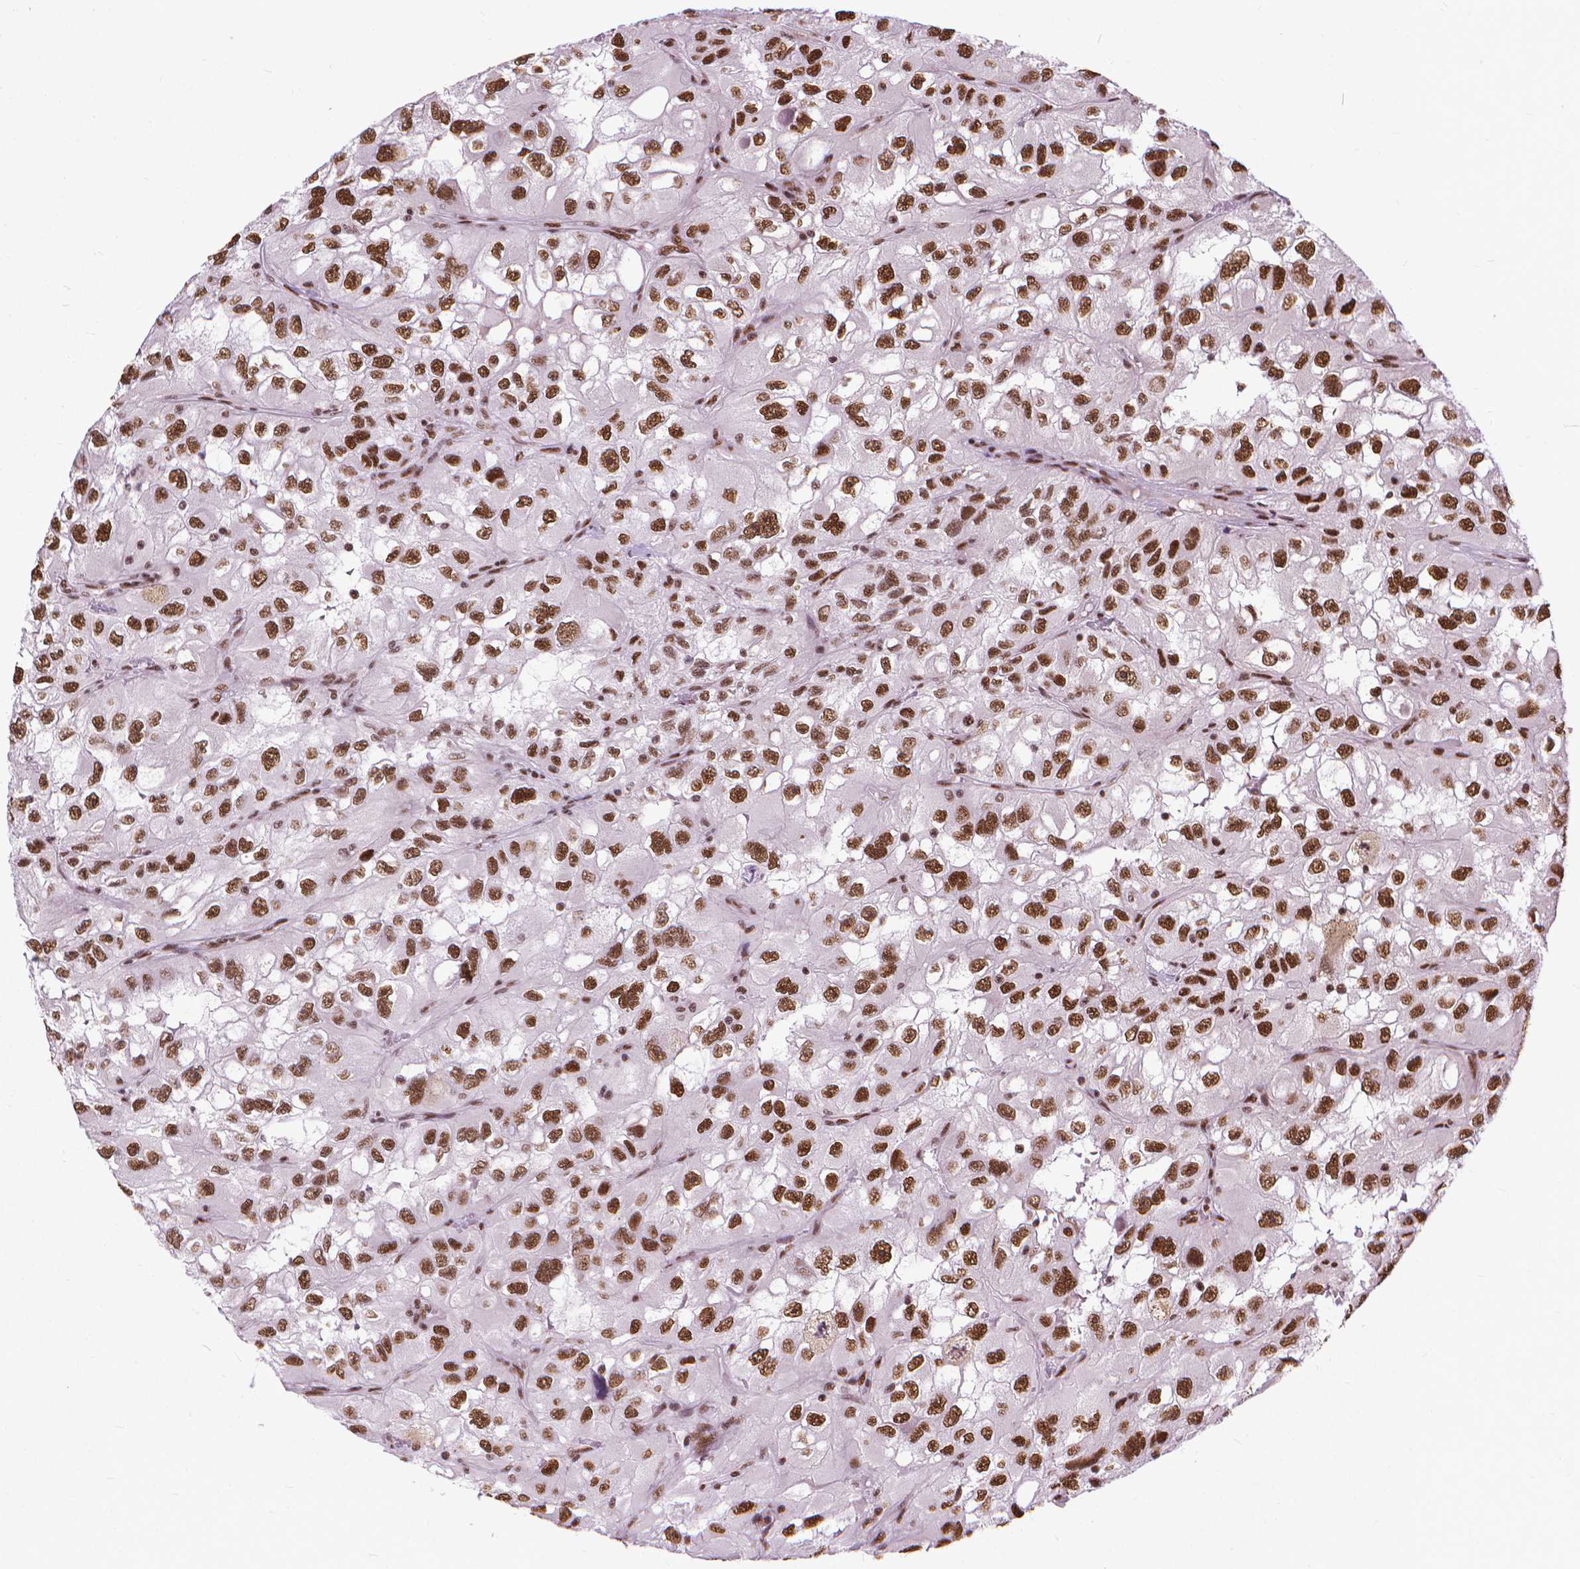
{"staining": {"intensity": "strong", "quantity": ">75%", "location": "nuclear"}, "tissue": "renal cancer", "cell_type": "Tumor cells", "image_type": "cancer", "snomed": [{"axis": "morphology", "description": "Adenocarcinoma, NOS"}, {"axis": "topography", "description": "Kidney"}], "caption": "Human renal cancer (adenocarcinoma) stained with a brown dye reveals strong nuclear positive expression in about >75% of tumor cells.", "gene": "AKAP8", "patient": {"sex": "male", "age": 64}}